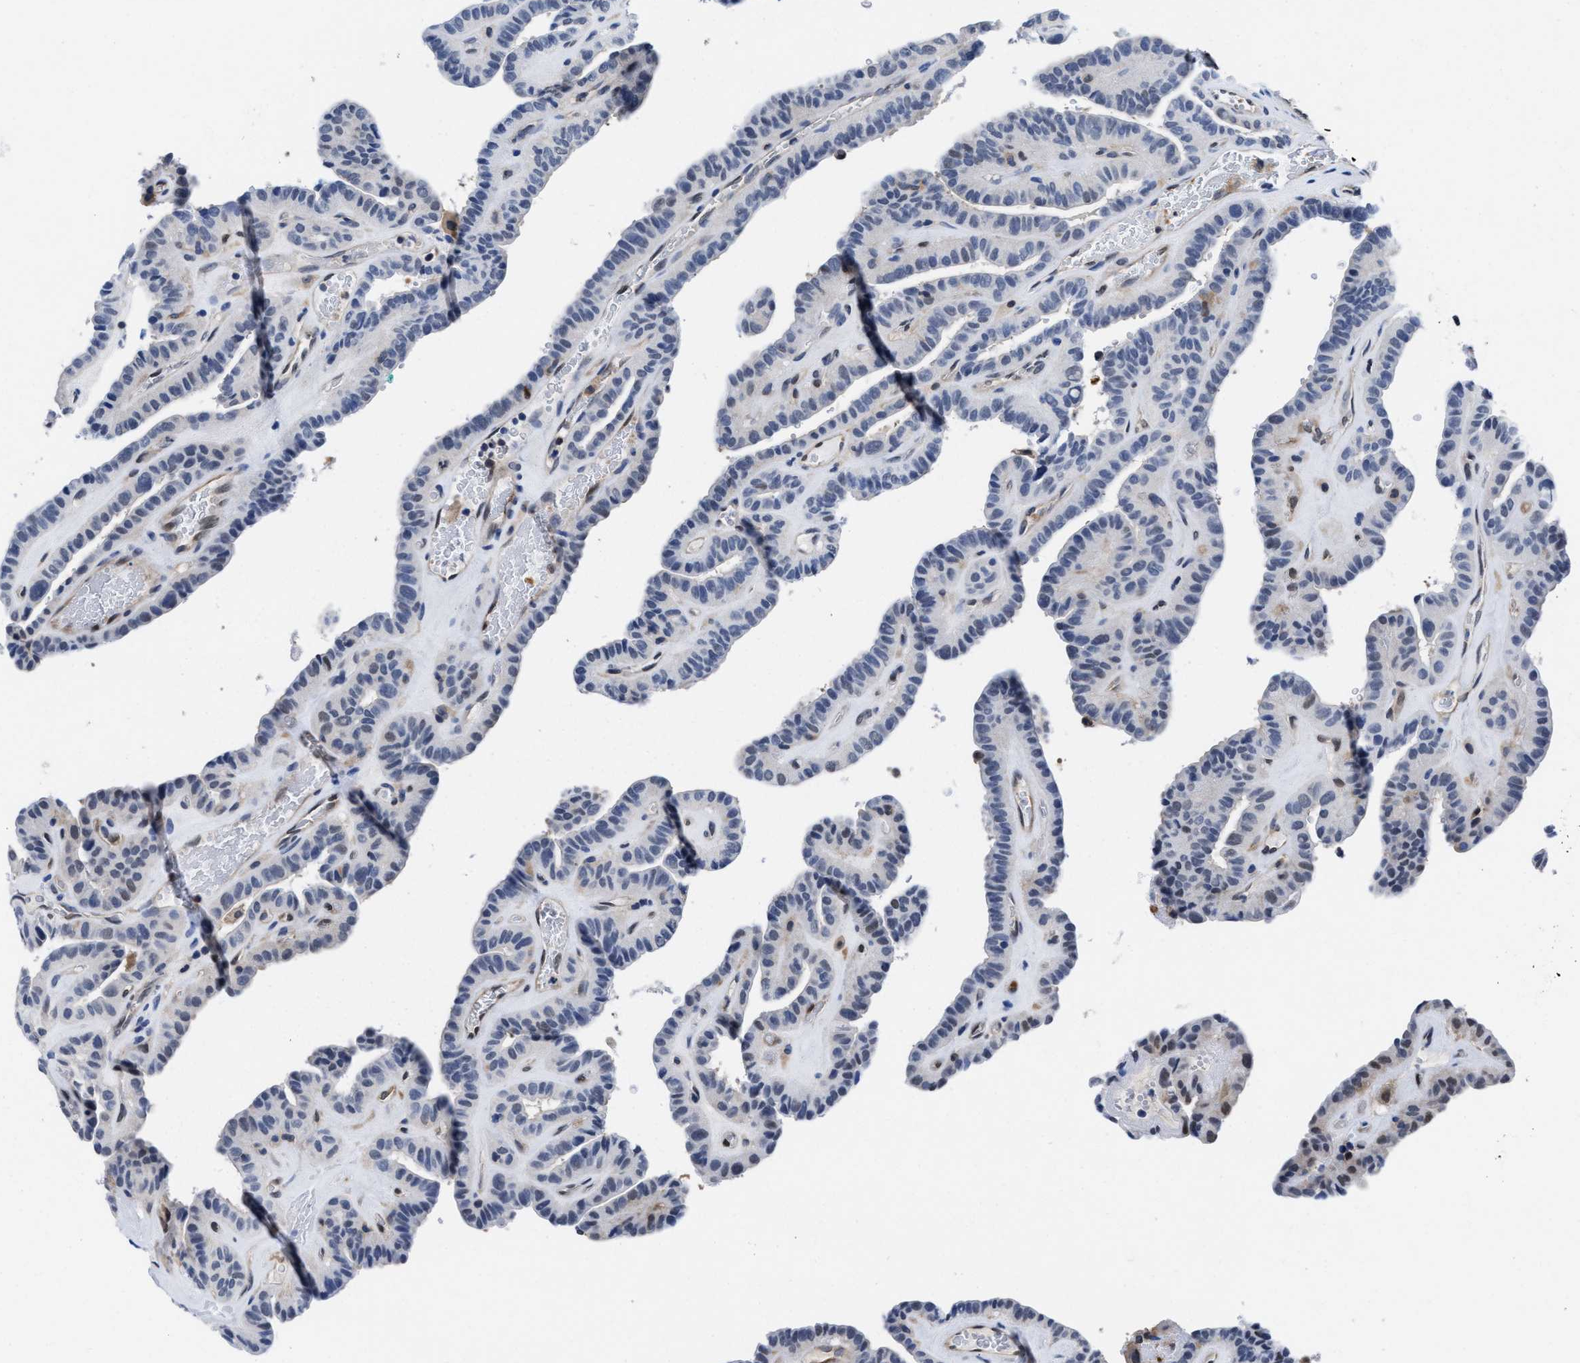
{"staining": {"intensity": "weak", "quantity": "<25%", "location": "nuclear"}, "tissue": "thyroid cancer", "cell_type": "Tumor cells", "image_type": "cancer", "snomed": [{"axis": "morphology", "description": "Papillary adenocarcinoma, NOS"}, {"axis": "topography", "description": "Thyroid gland"}], "caption": "A histopathology image of human thyroid cancer is negative for staining in tumor cells. (IHC, brightfield microscopy, high magnification).", "gene": "ACLY", "patient": {"sex": "male", "age": 77}}